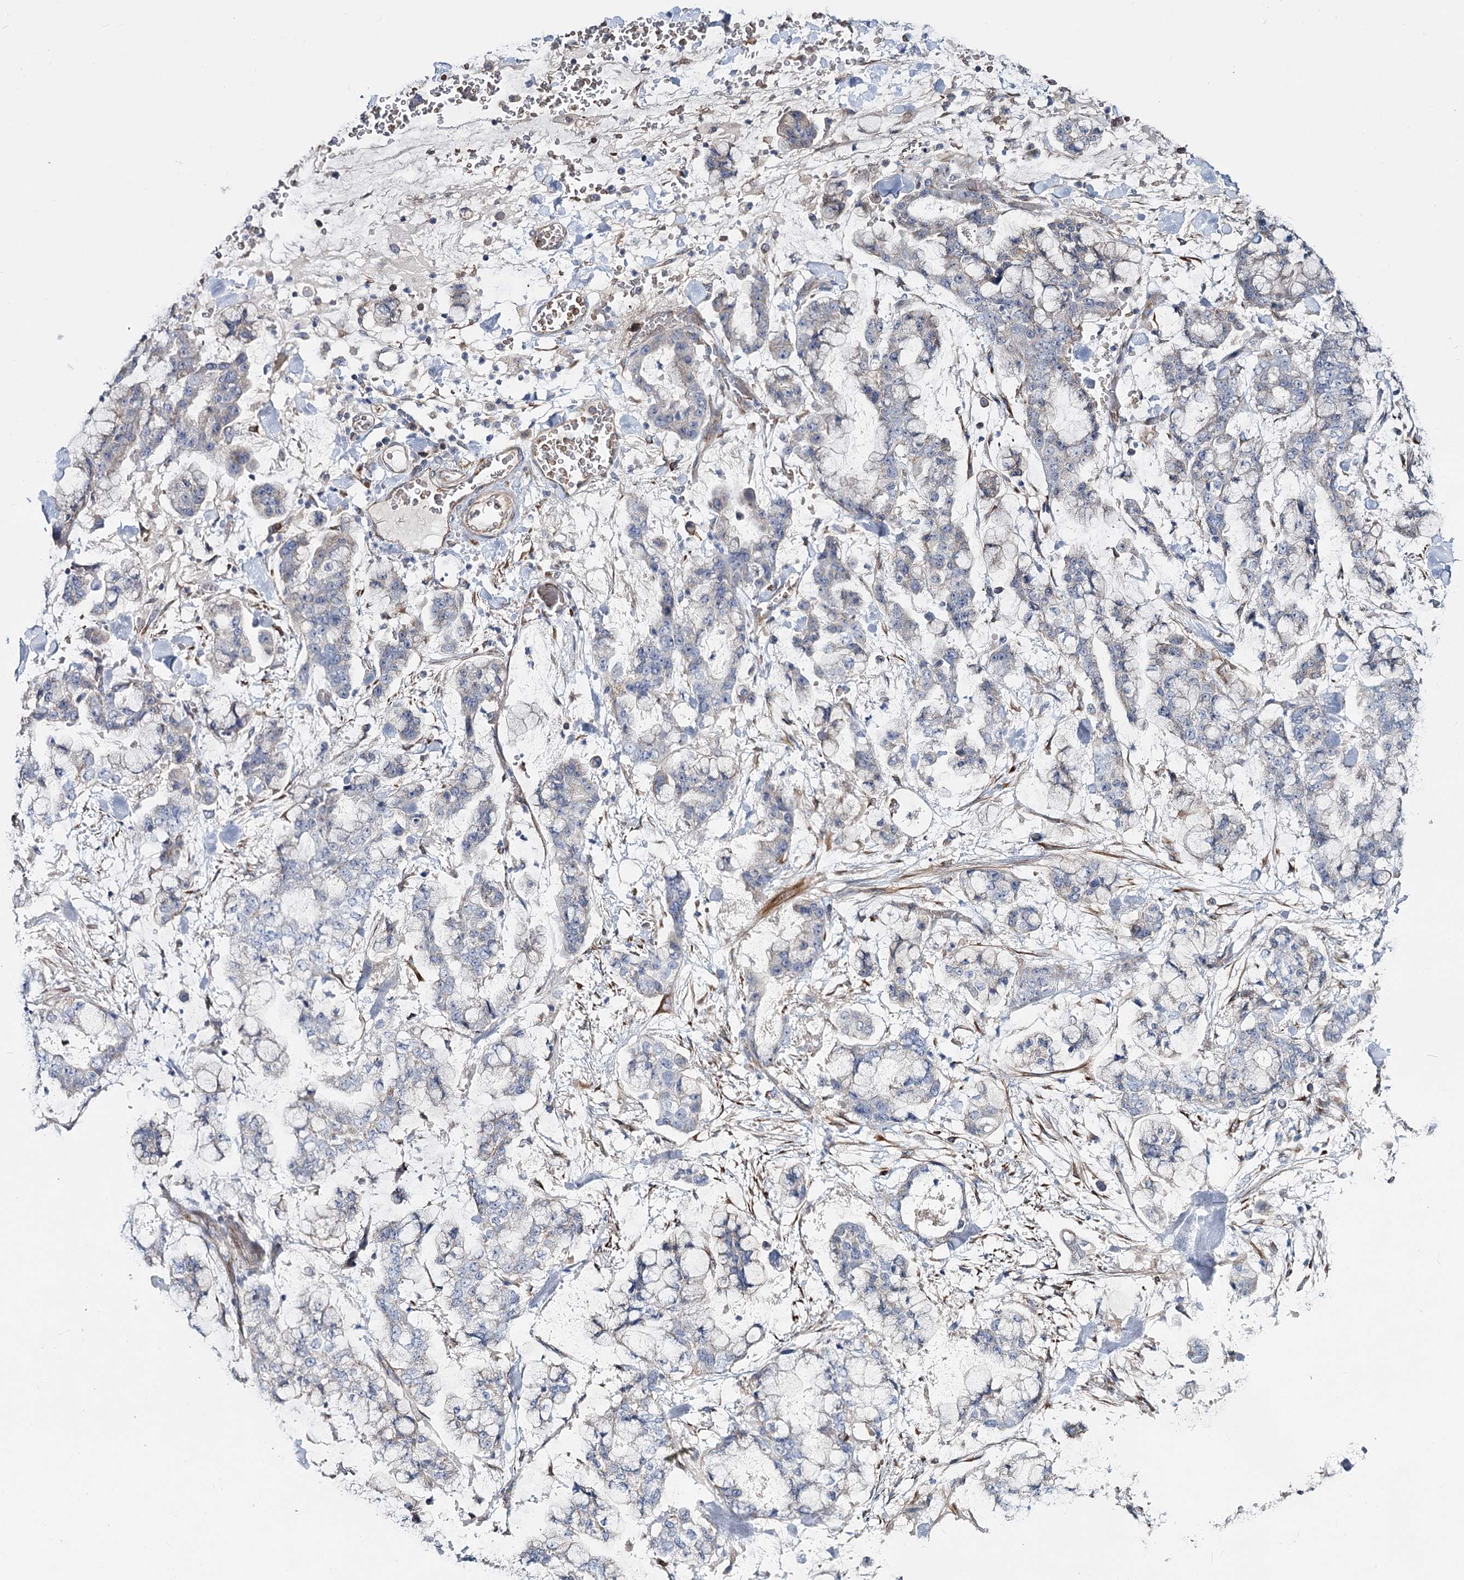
{"staining": {"intensity": "negative", "quantity": "none", "location": "none"}, "tissue": "stomach cancer", "cell_type": "Tumor cells", "image_type": "cancer", "snomed": [{"axis": "morphology", "description": "Normal tissue, NOS"}, {"axis": "morphology", "description": "Adenocarcinoma, NOS"}, {"axis": "topography", "description": "Stomach, upper"}, {"axis": "topography", "description": "Stomach"}], "caption": "DAB (3,3'-diaminobenzidine) immunohistochemical staining of human stomach cancer (adenocarcinoma) displays no significant positivity in tumor cells.", "gene": "CIB4", "patient": {"sex": "male", "age": 76}}